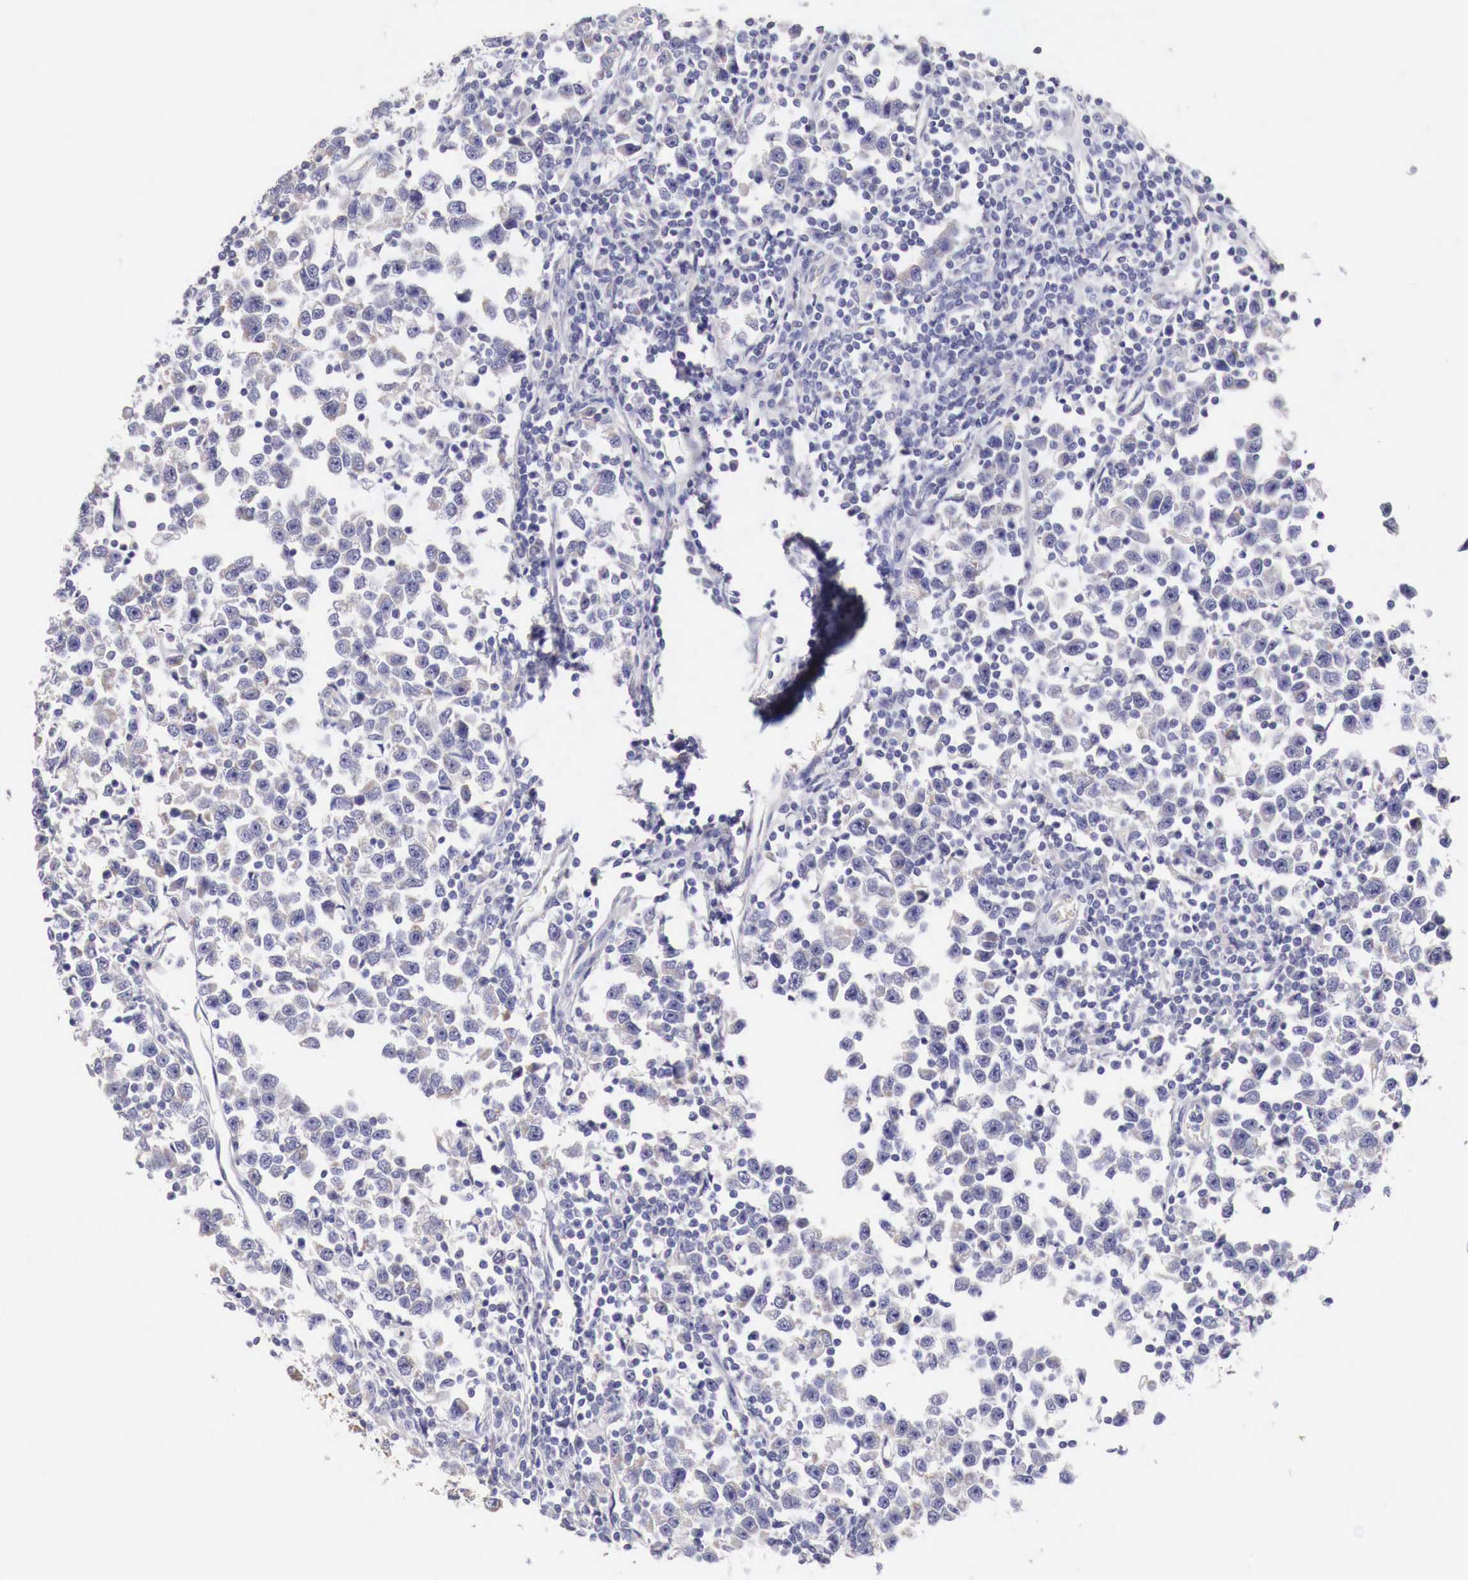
{"staining": {"intensity": "negative", "quantity": "none", "location": "none"}, "tissue": "testis cancer", "cell_type": "Tumor cells", "image_type": "cancer", "snomed": [{"axis": "morphology", "description": "Seminoma, NOS"}, {"axis": "topography", "description": "Testis"}], "caption": "Tumor cells are negative for brown protein staining in testis seminoma.", "gene": "NREP", "patient": {"sex": "male", "age": 43}}